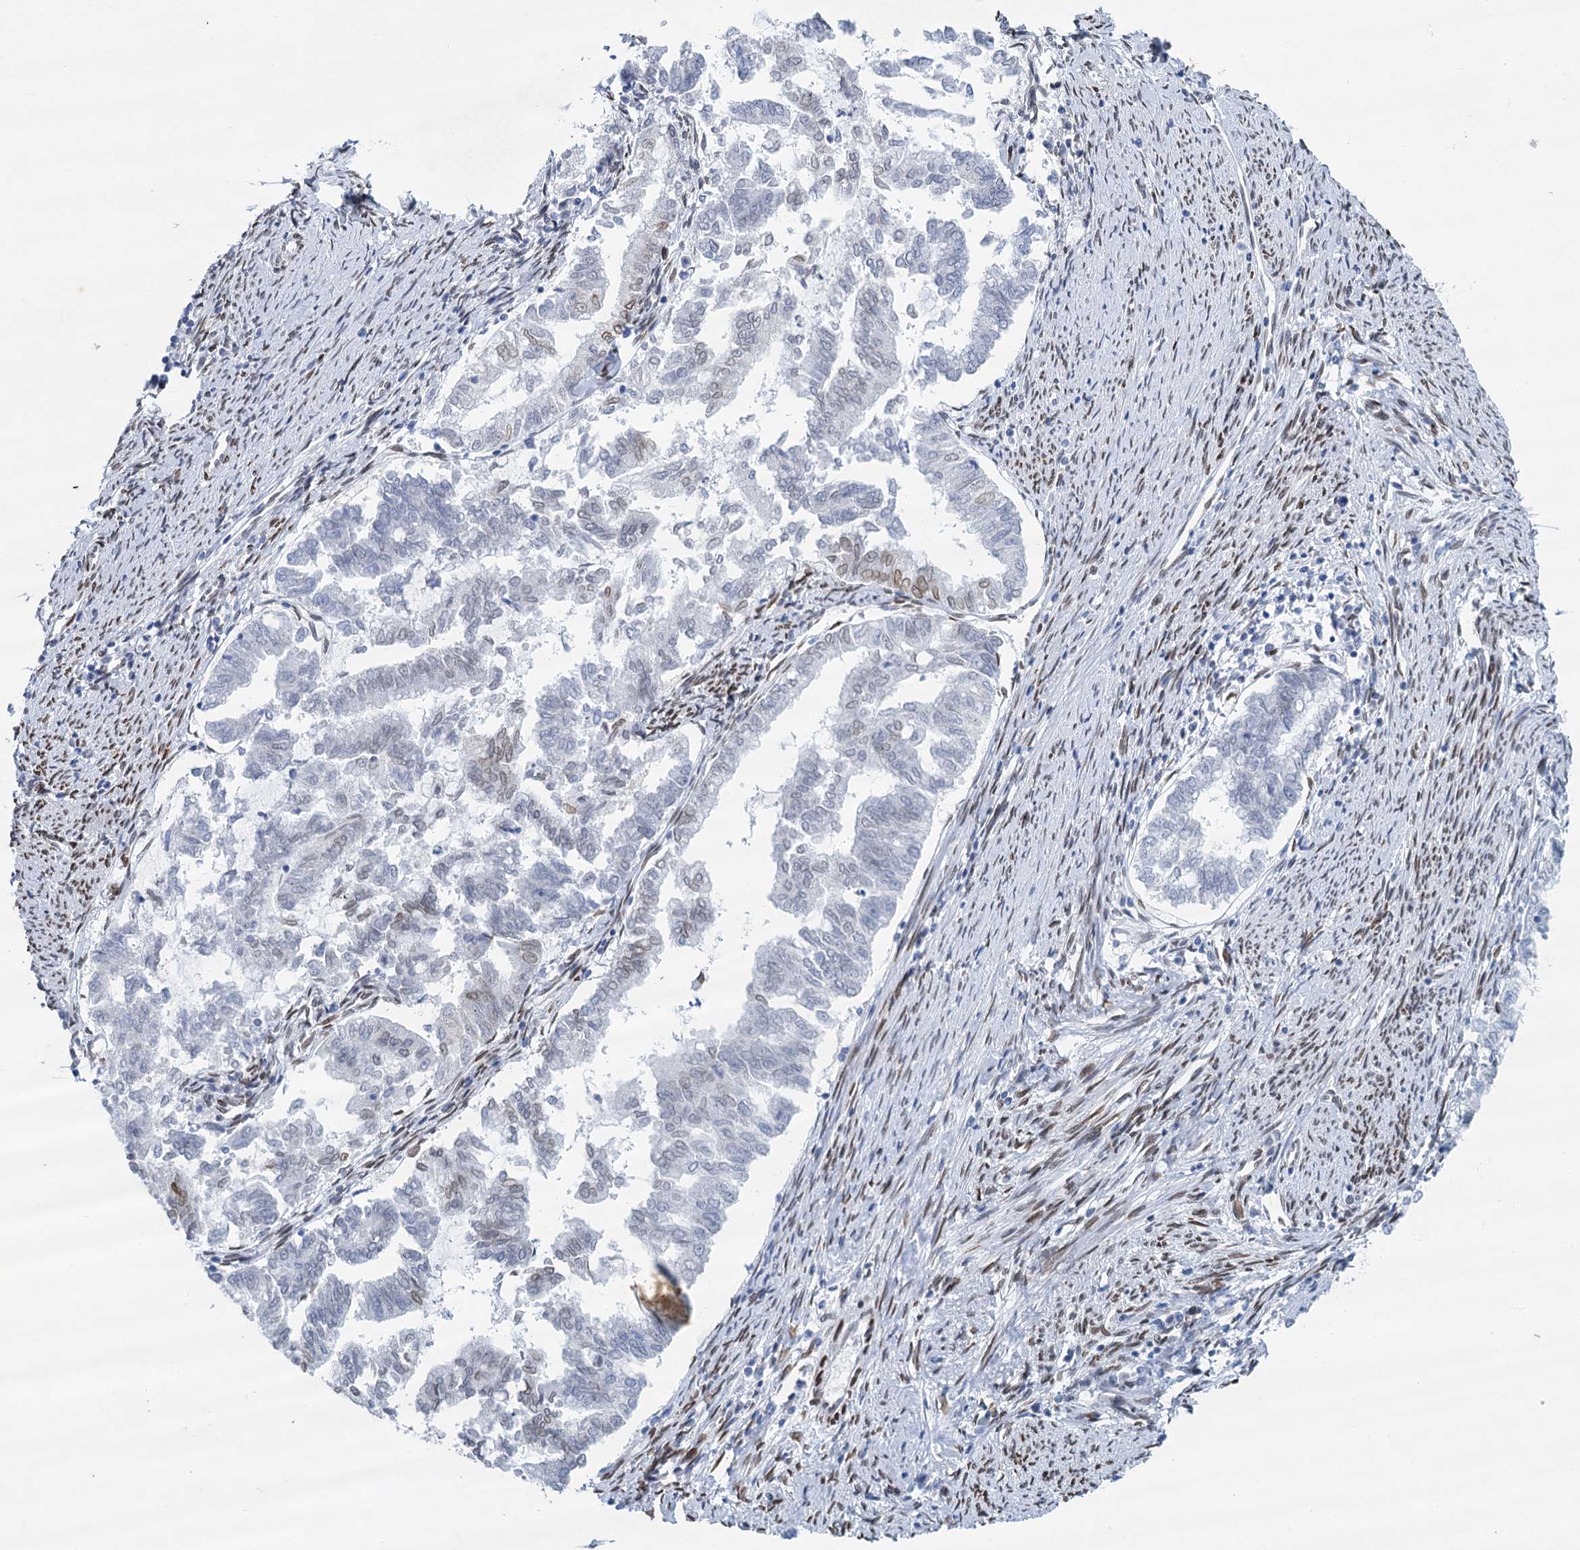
{"staining": {"intensity": "weak", "quantity": "<25%", "location": "cytoplasmic/membranous,nuclear"}, "tissue": "endometrial cancer", "cell_type": "Tumor cells", "image_type": "cancer", "snomed": [{"axis": "morphology", "description": "Adenocarcinoma, NOS"}, {"axis": "topography", "description": "Endometrium"}], "caption": "Histopathology image shows no protein expression in tumor cells of endometrial cancer tissue.", "gene": "PRSS35", "patient": {"sex": "female", "age": 79}}